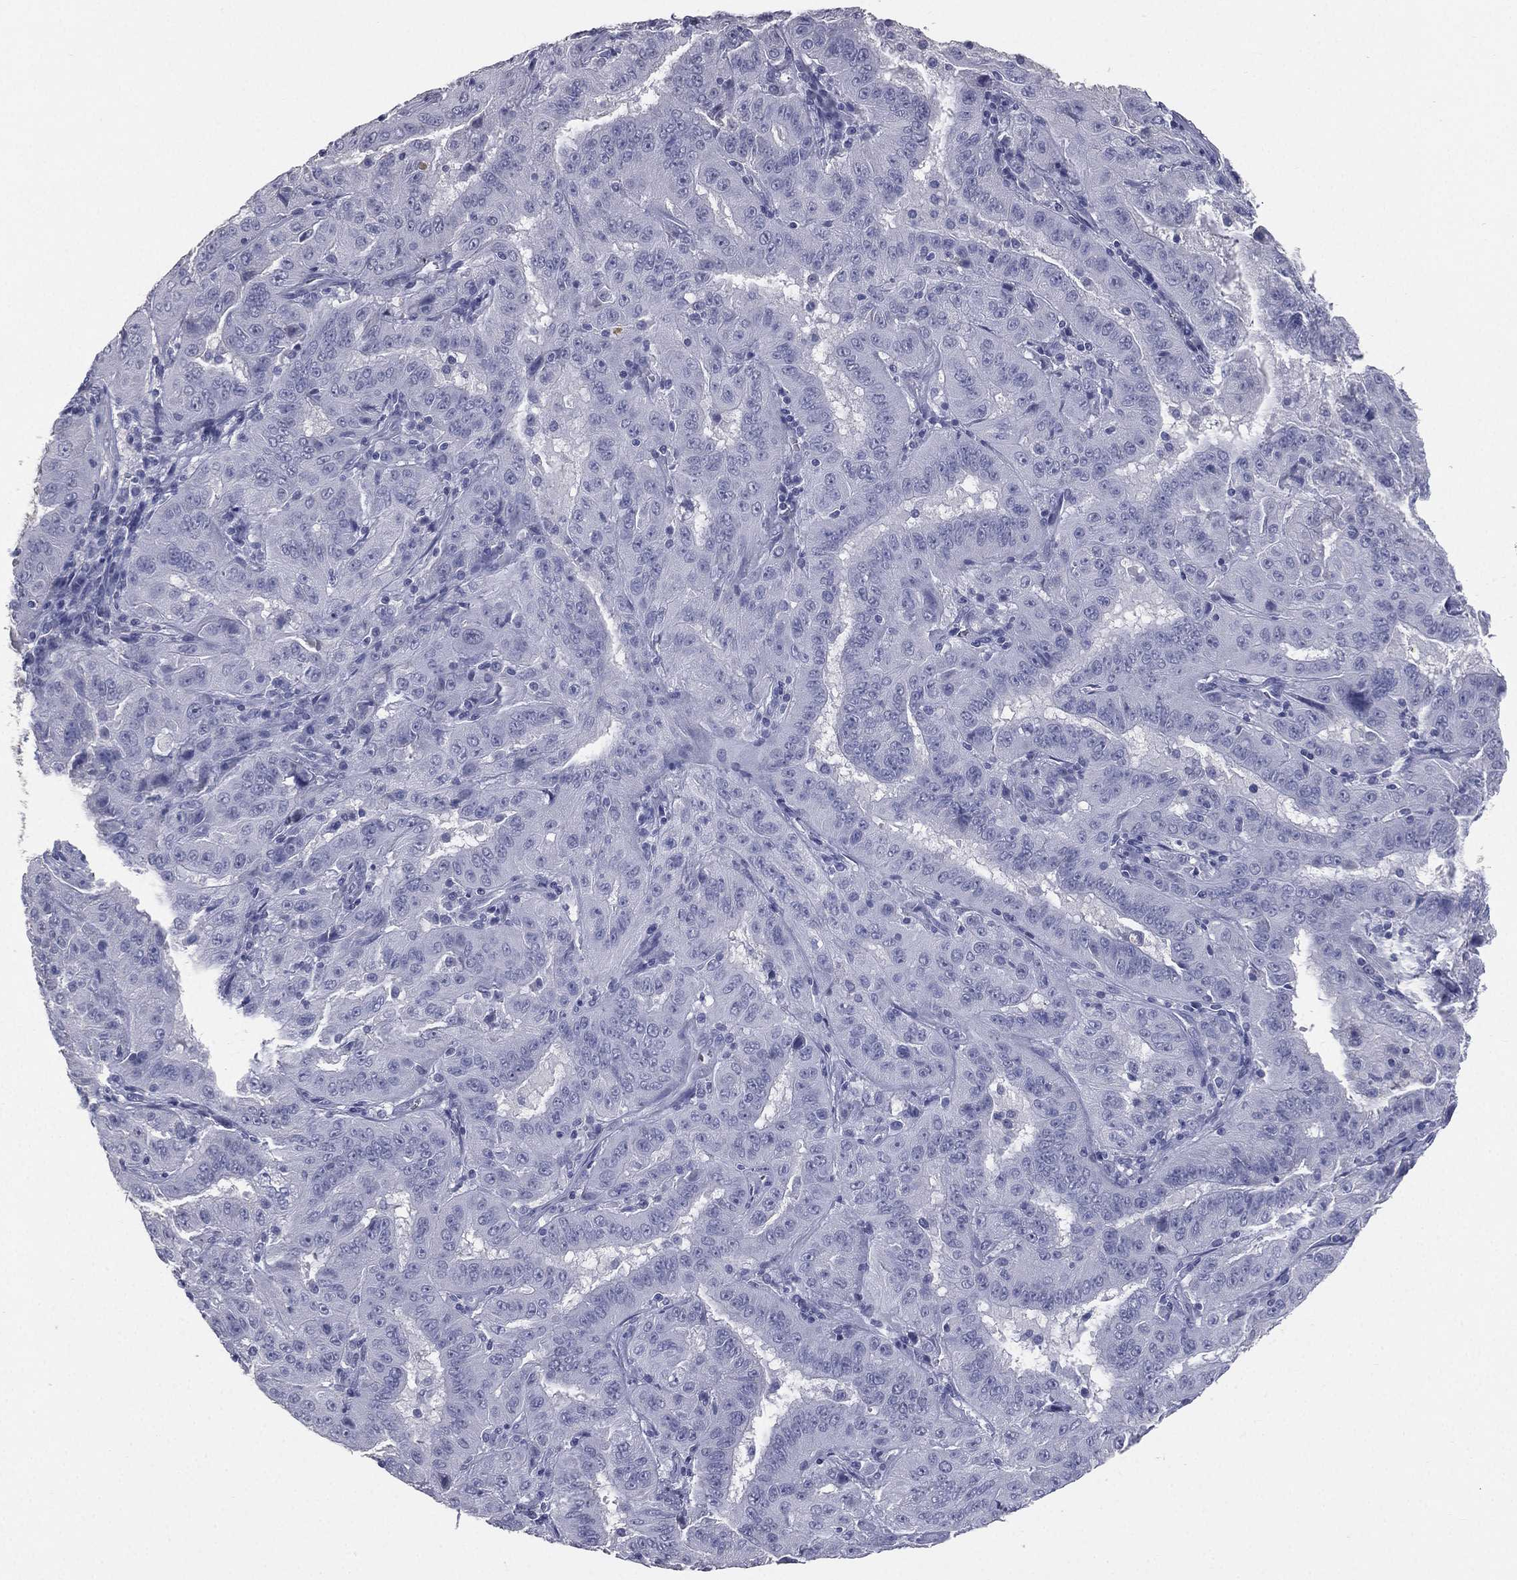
{"staining": {"intensity": "negative", "quantity": "none", "location": "none"}, "tissue": "pancreatic cancer", "cell_type": "Tumor cells", "image_type": "cancer", "snomed": [{"axis": "morphology", "description": "Adenocarcinoma, NOS"}, {"axis": "topography", "description": "Pancreas"}], "caption": "The immunohistochemistry (IHC) histopathology image has no significant staining in tumor cells of adenocarcinoma (pancreatic) tissue.", "gene": "ESX1", "patient": {"sex": "male", "age": 63}}